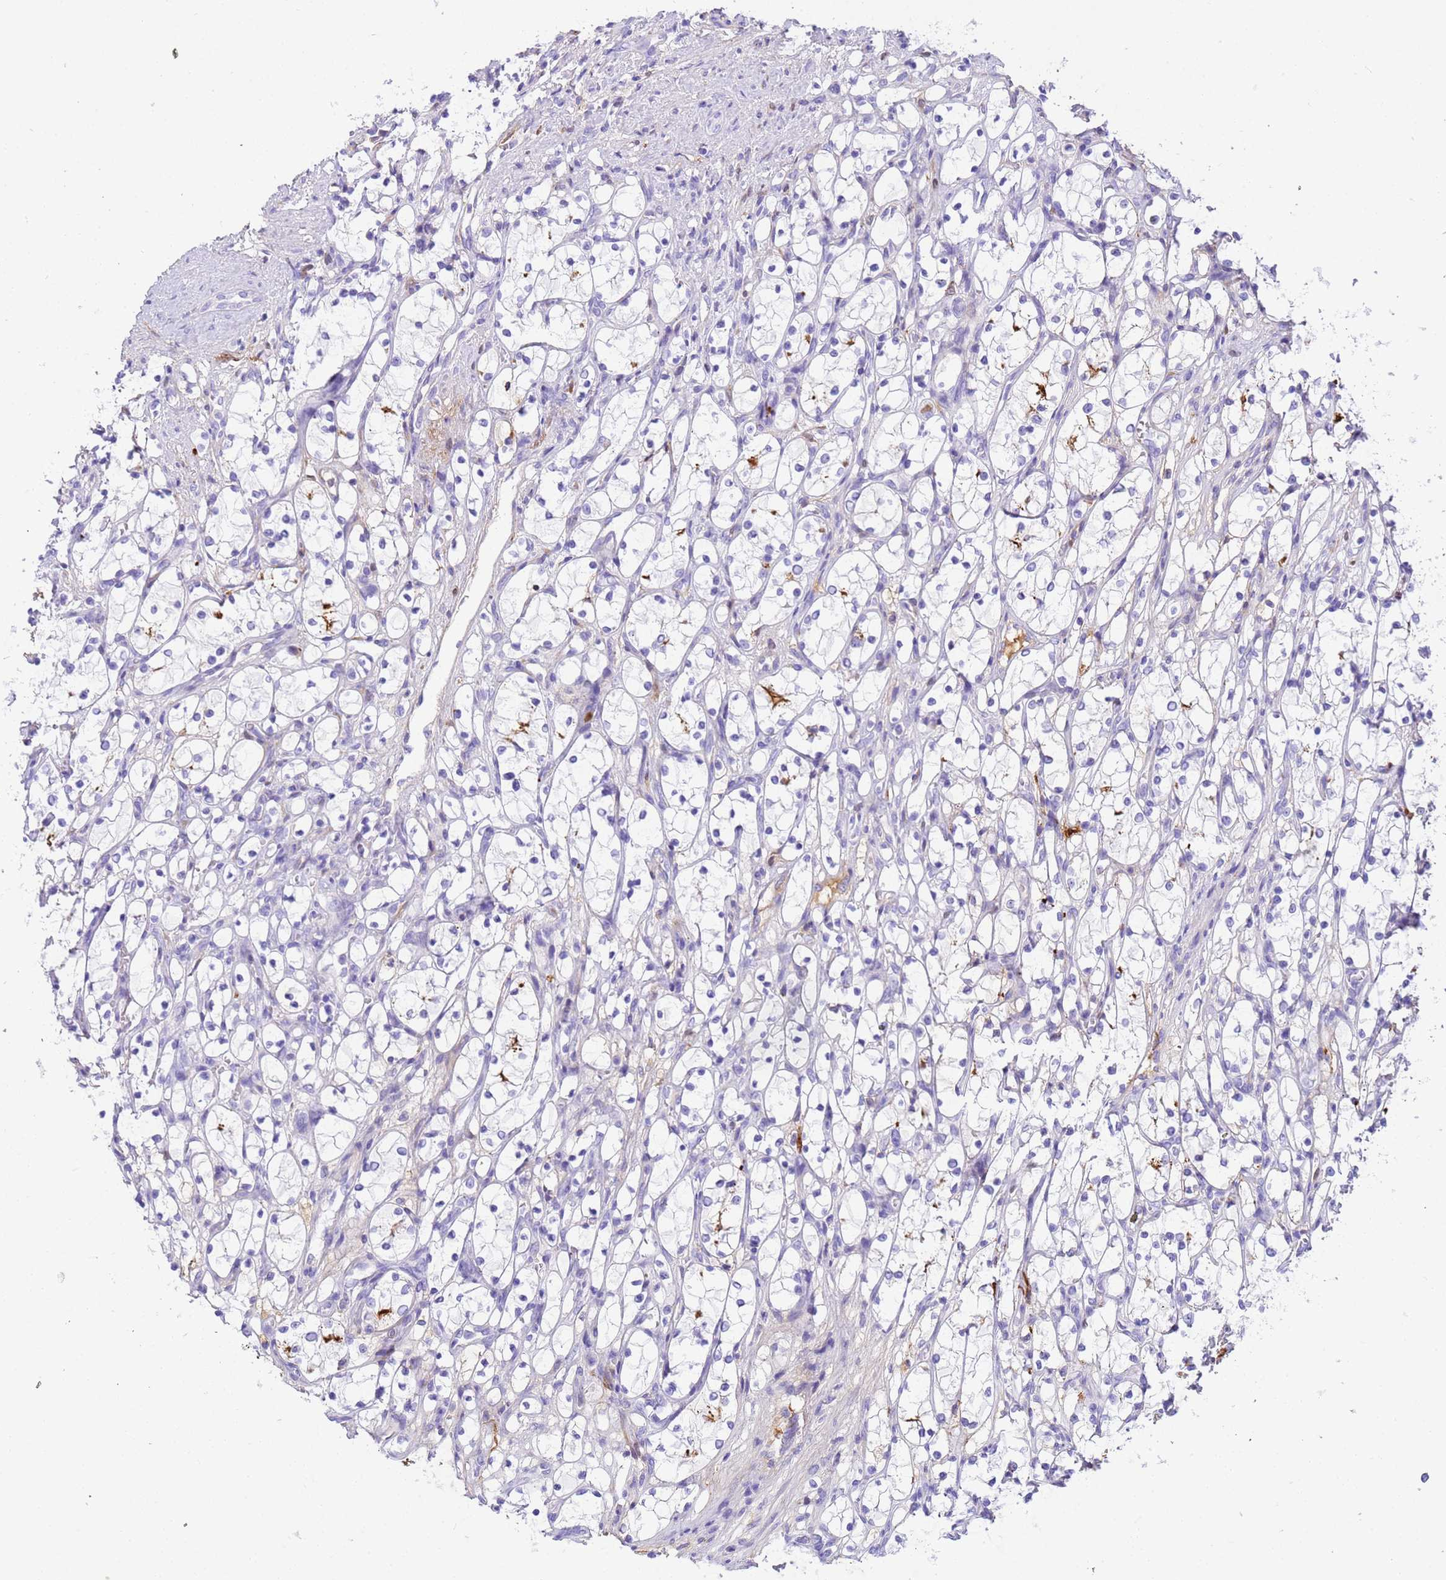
{"staining": {"intensity": "negative", "quantity": "none", "location": "none"}, "tissue": "renal cancer", "cell_type": "Tumor cells", "image_type": "cancer", "snomed": [{"axis": "morphology", "description": "Adenocarcinoma, NOS"}, {"axis": "topography", "description": "Kidney"}], "caption": "Immunohistochemical staining of renal adenocarcinoma reveals no significant expression in tumor cells.", "gene": "CFHR2", "patient": {"sex": "female", "age": 69}}